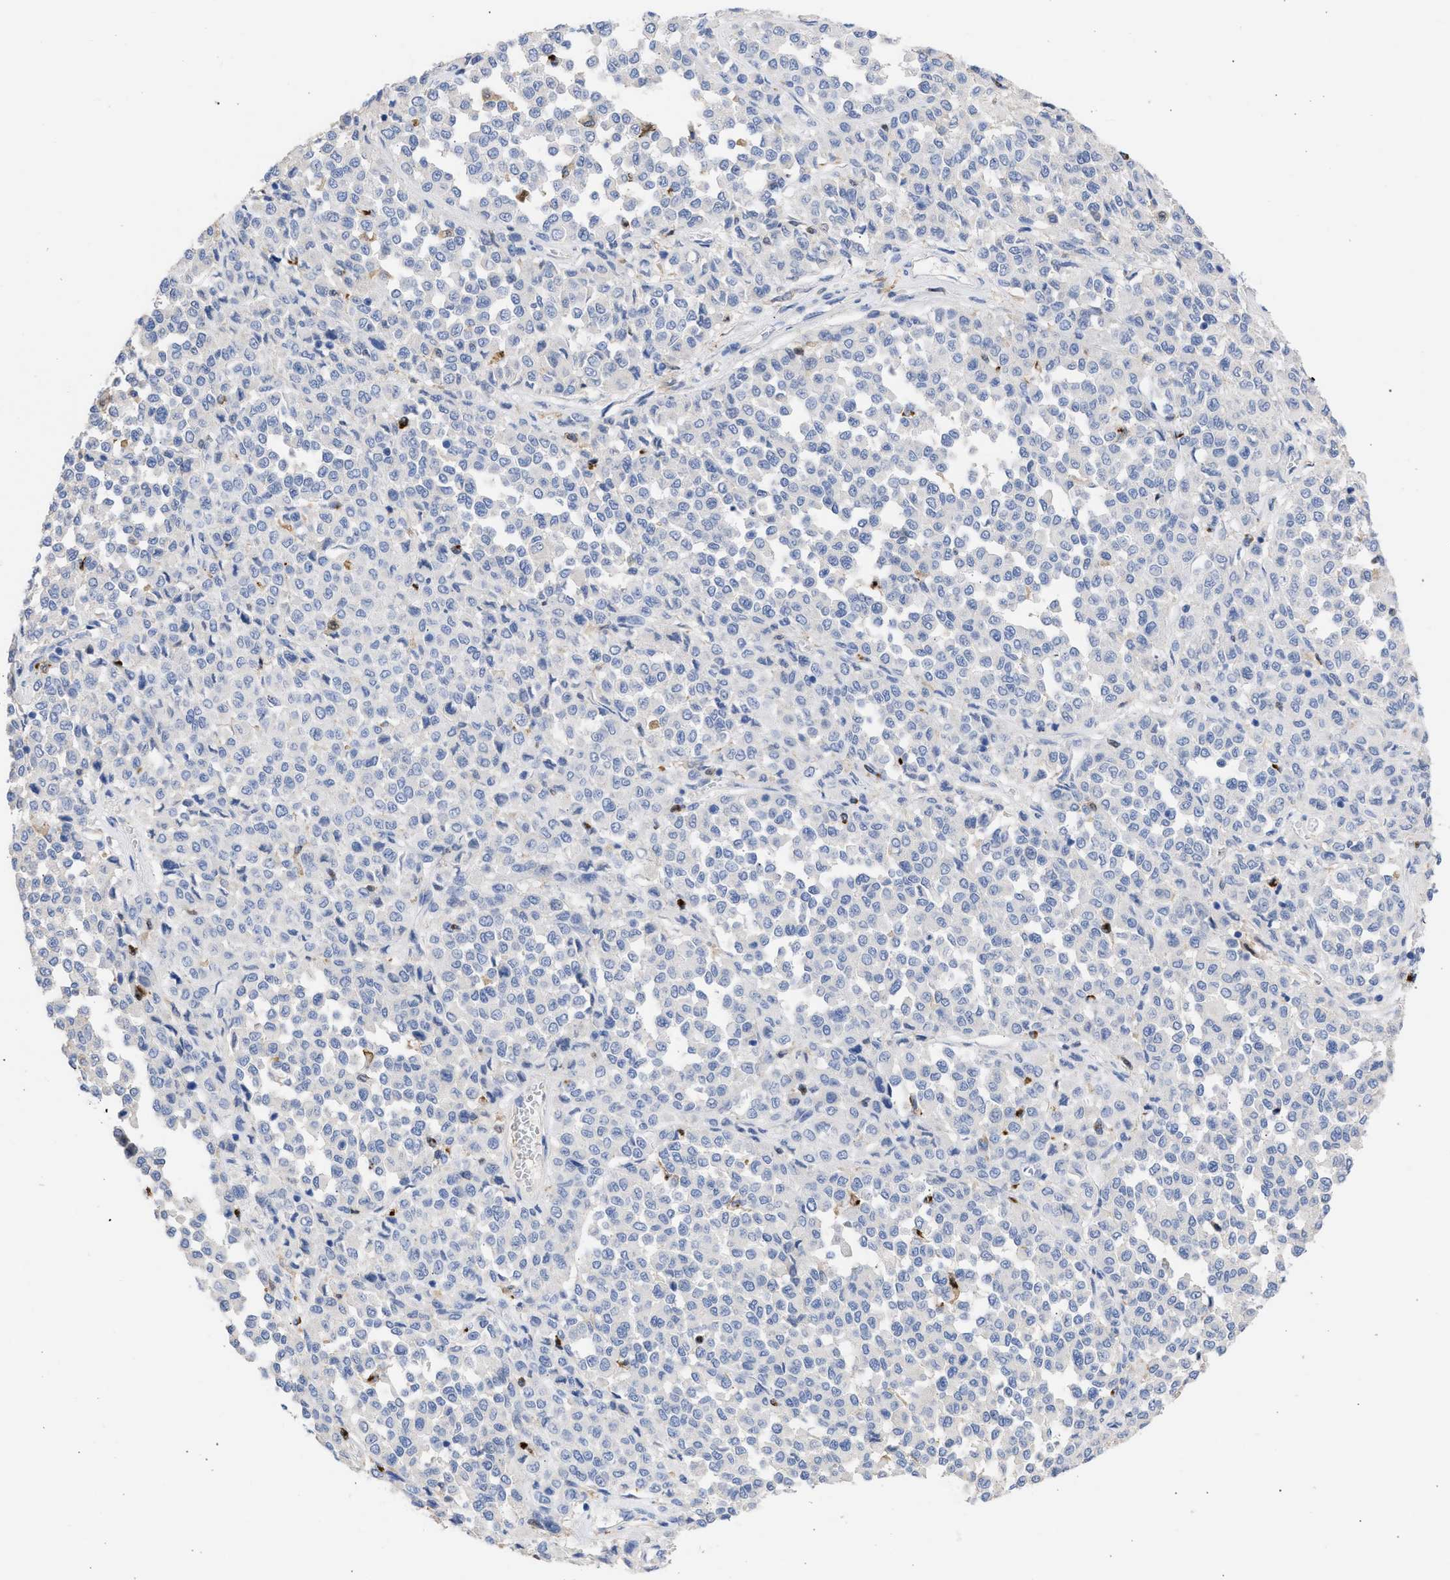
{"staining": {"intensity": "negative", "quantity": "none", "location": "none"}, "tissue": "melanoma", "cell_type": "Tumor cells", "image_type": "cancer", "snomed": [{"axis": "morphology", "description": "Malignant melanoma, Metastatic site"}, {"axis": "topography", "description": "Pancreas"}], "caption": "Tumor cells show no significant expression in malignant melanoma (metastatic site).", "gene": "RSPH1", "patient": {"sex": "female", "age": 30}}